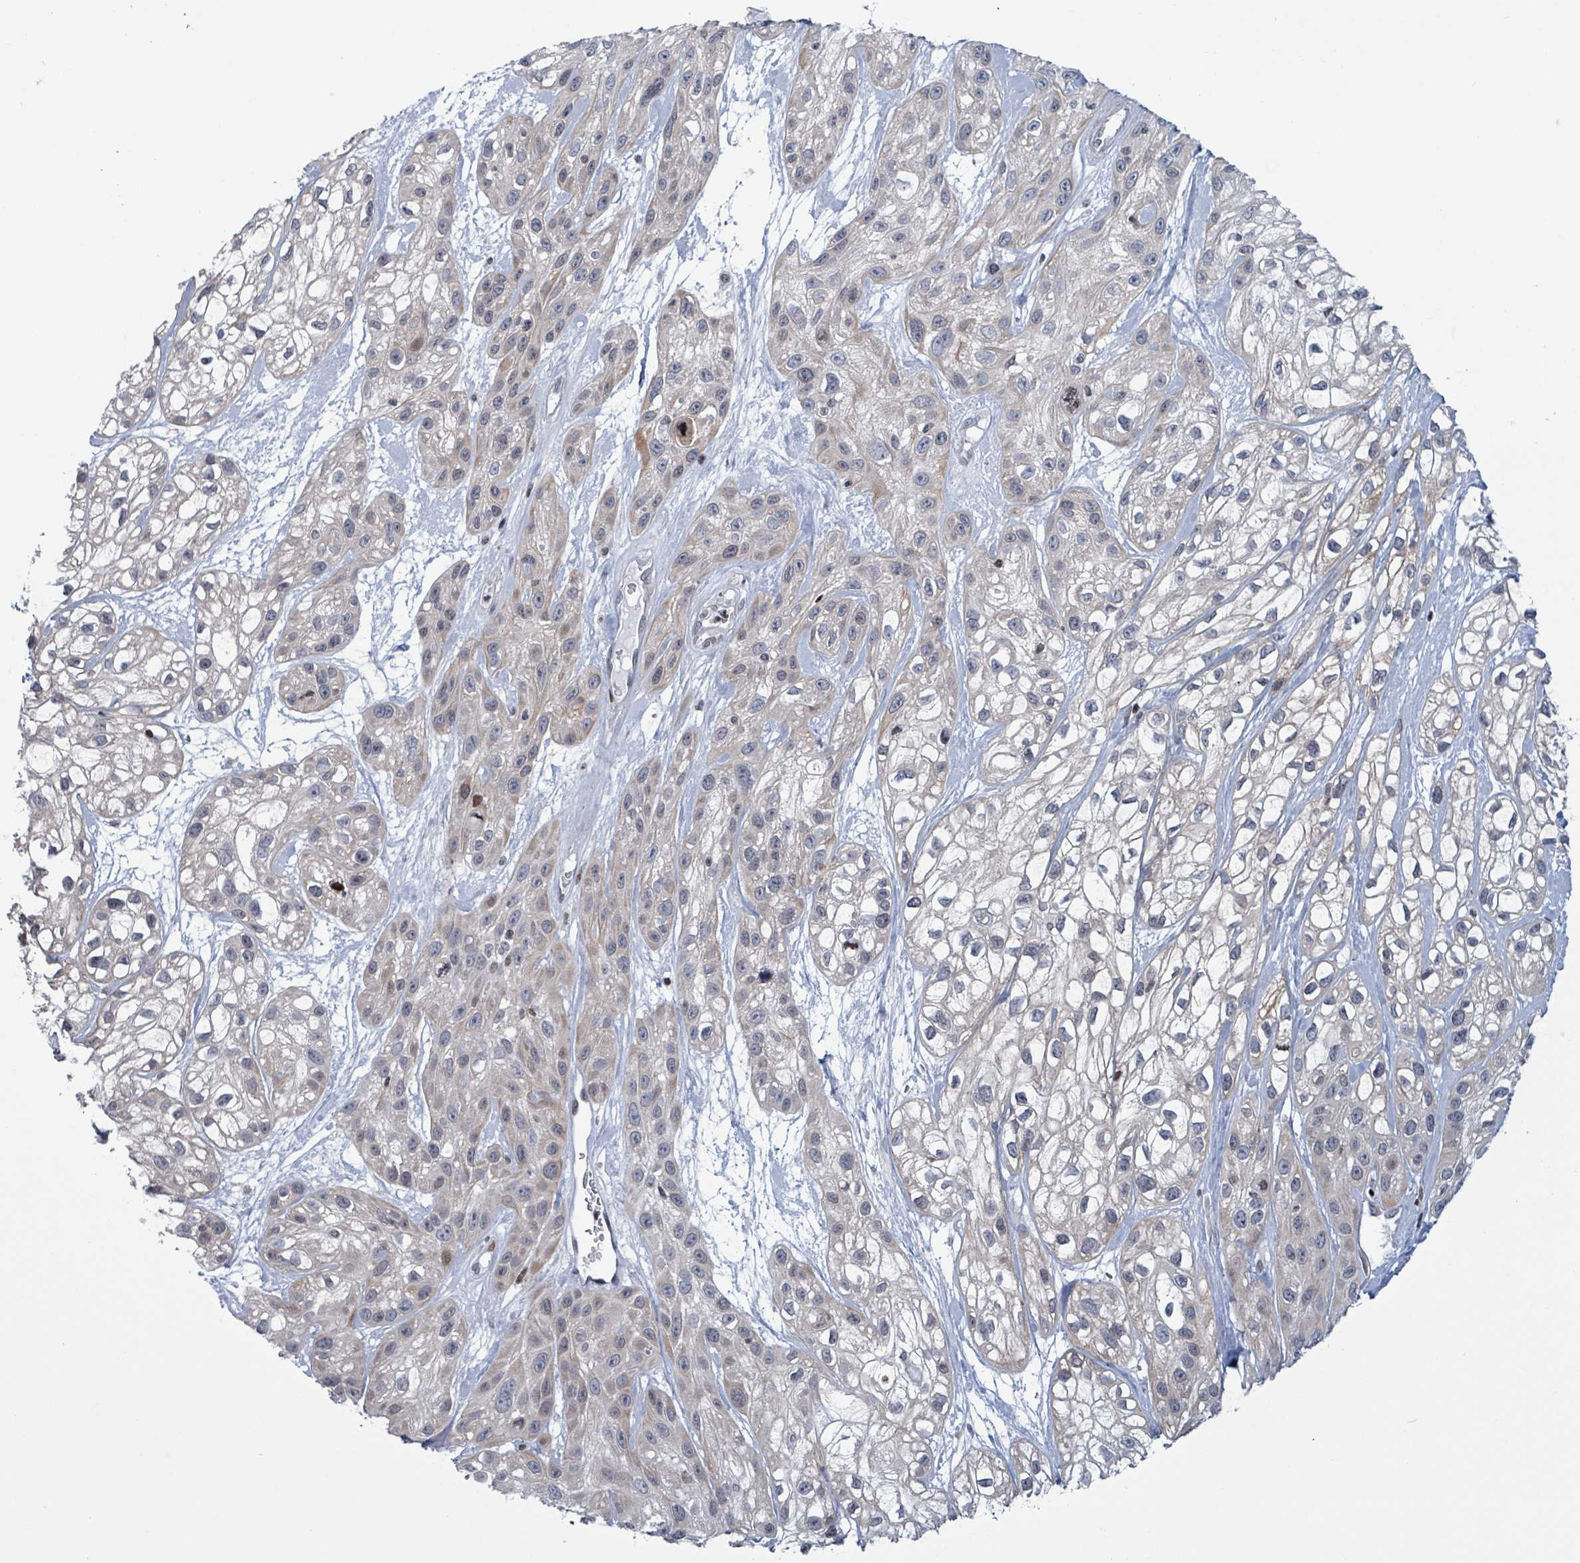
{"staining": {"intensity": "weak", "quantity": "<25%", "location": "cytoplasmic/membranous"}, "tissue": "skin cancer", "cell_type": "Tumor cells", "image_type": "cancer", "snomed": [{"axis": "morphology", "description": "Squamous cell carcinoma, NOS"}, {"axis": "topography", "description": "Skin"}], "caption": "This is an immunohistochemistry micrograph of skin squamous cell carcinoma. There is no staining in tumor cells.", "gene": "FNDC4", "patient": {"sex": "male", "age": 82}}